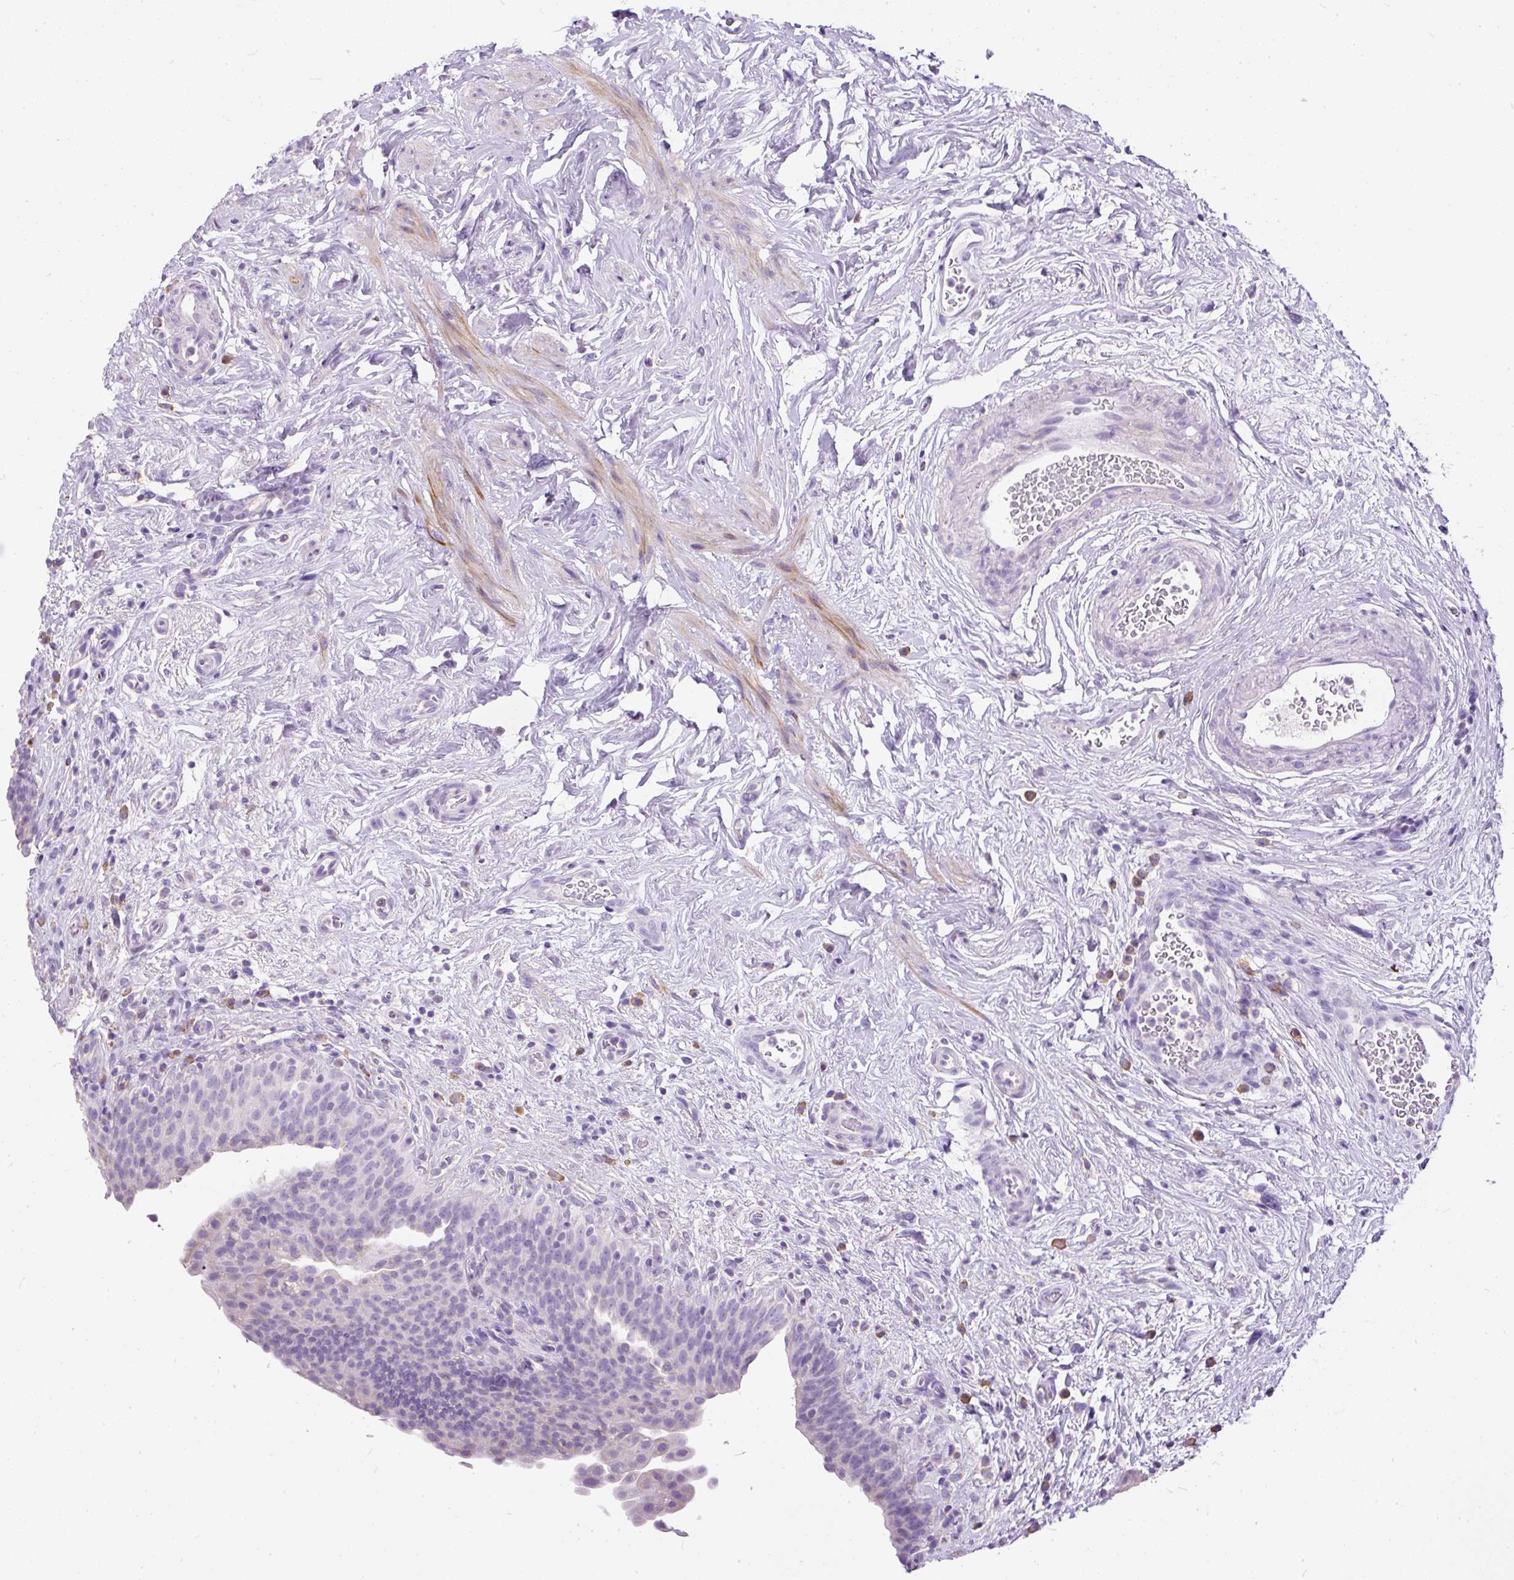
{"staining": {"intensity": "negative", "quantity": "none", "location": "none"}, "tissue": "urinary bladder", "cell_type": "Urothelial cells", "image_type": "normal", "snomed": [{"axis": "morphology", "description": "Normal tissue, NOS"}, {"axis": "topography", "description": "Urinary bladder"}], "caption": "This is an IHC micrograph of unremarkable human urinary bladder. There is no staining in urothelial cells.", "gene": "GBX1", "patient": {"sex": "male", "age": 83}}